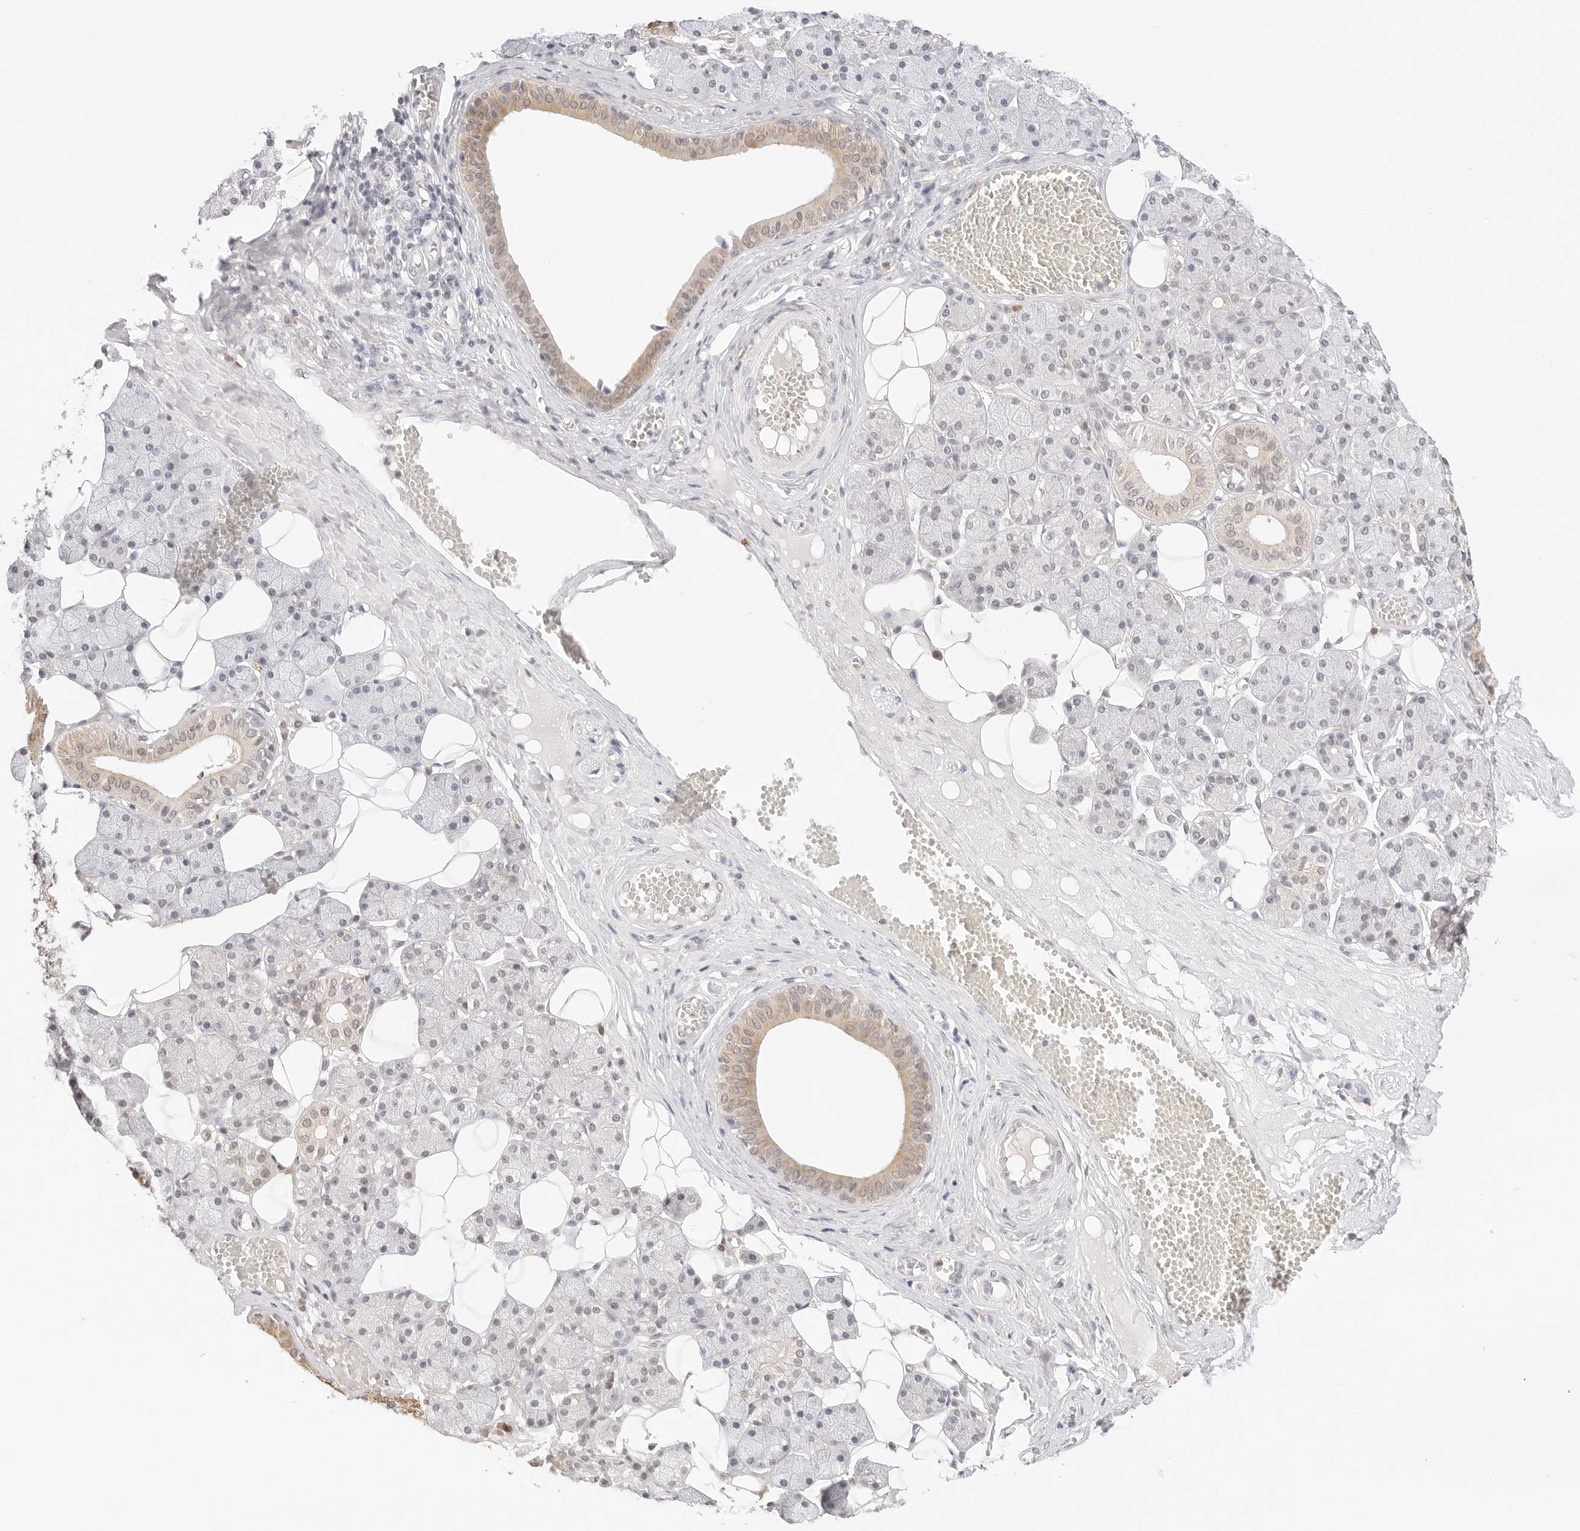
{"staining": {"intensity": "moderate", "quantity": "<25%", "location": "cytoplasmic/membranous"}, "tissue": "salivary gland", "cell_type": "Glandular cells", "image_type": "normal", "snomed": [{"axis": "morphology", "description": "Normal tissue, NOS"}, {"axis": "topography", "description": "Salivary gland"}], "caption": "Moderate cytoplasmic/membranous protein expression is identified in about <25% of glandular cells in salivary gland.", "gene": "SEPTIN4", "patient": {"sex": "female", "age": 33}}